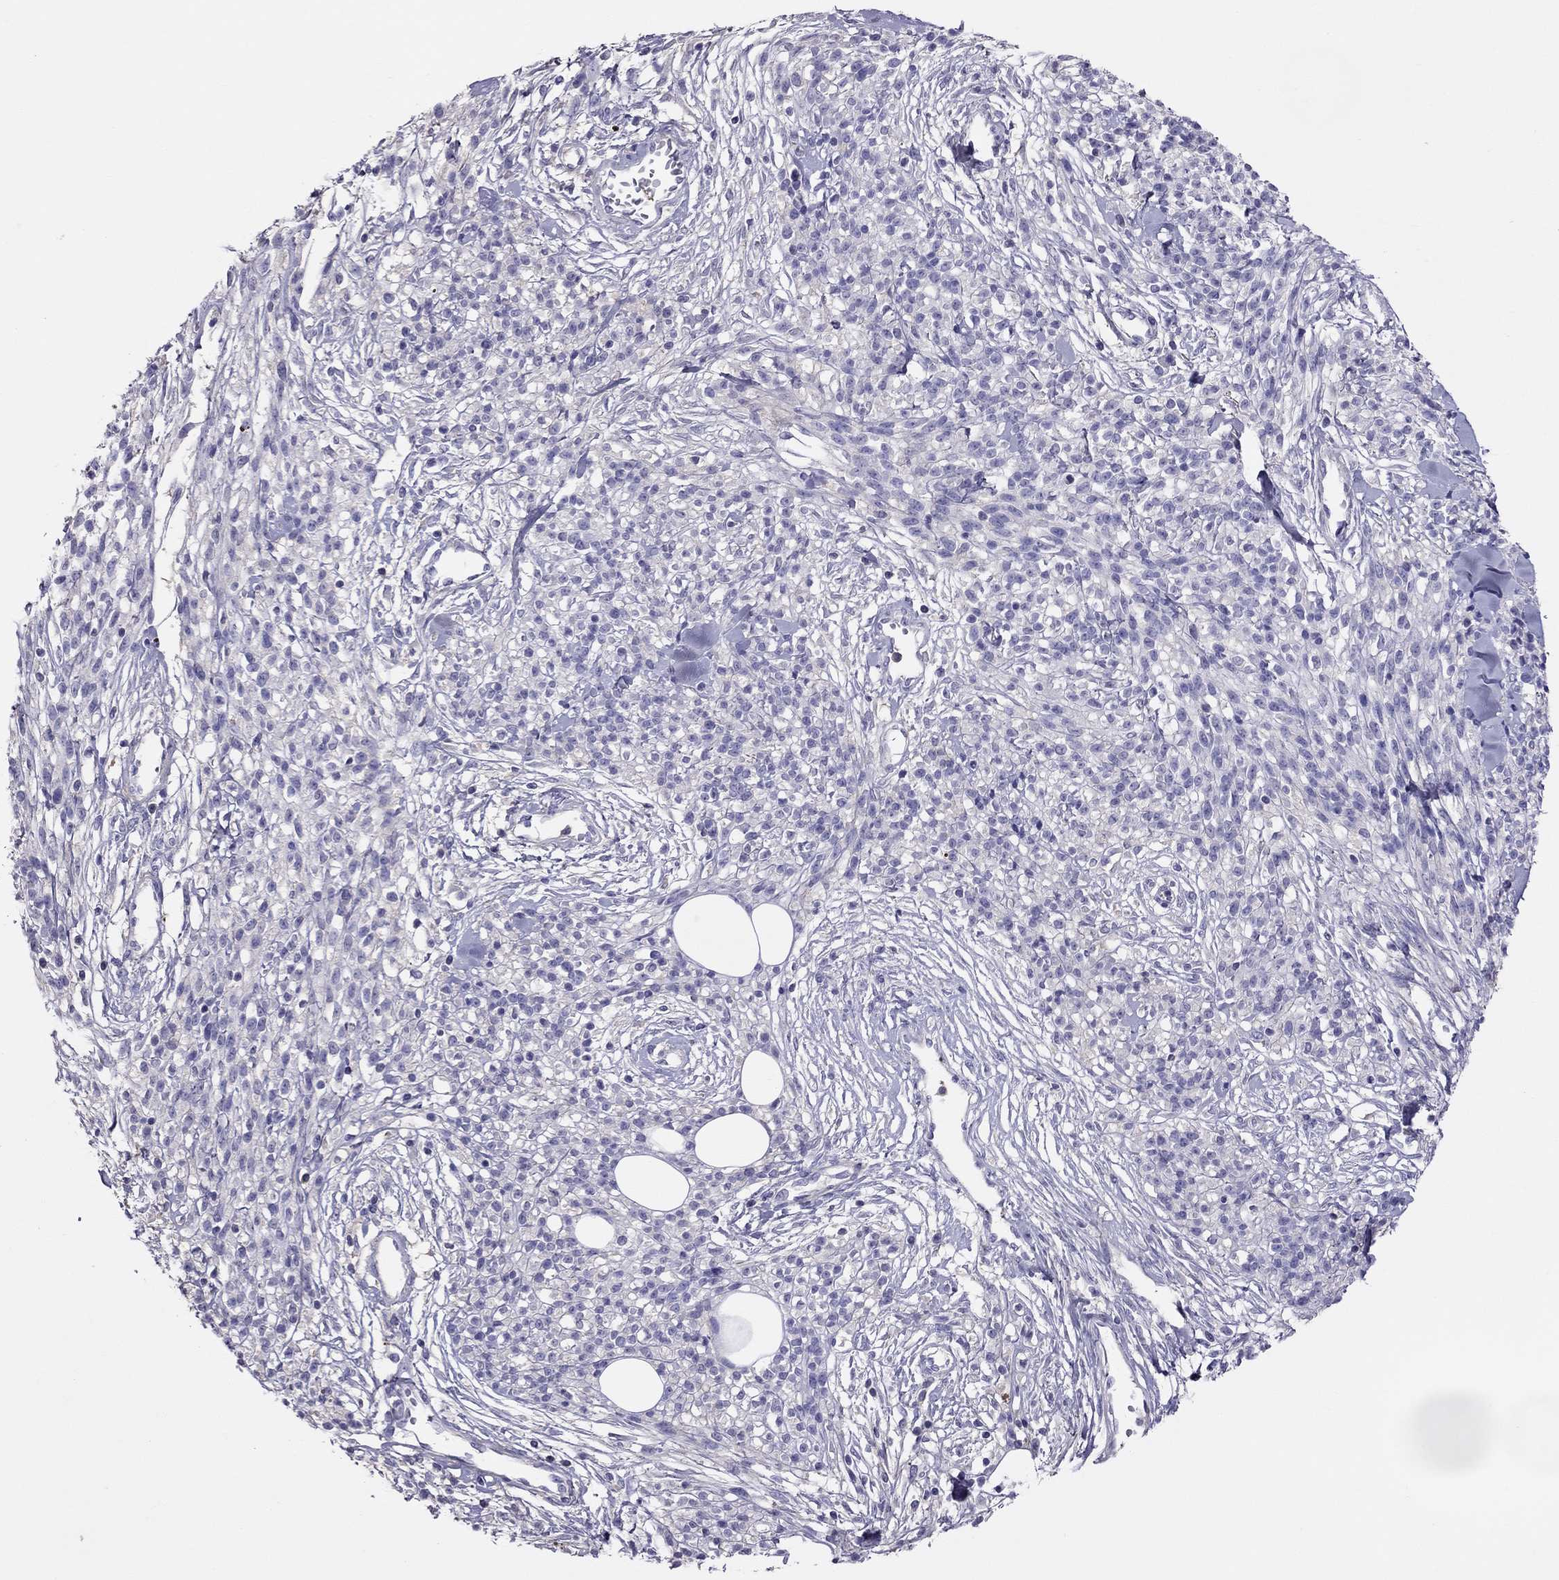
{"staining": {"intensity": "negative", "quantity": "none", "location": "none"}, "tissue": "melanoma", "cell_type": "Tumor cells", "image_type": "cancer", "snomed": [{"axis": "morphology", "description": "Malignant melanoma, NOS"}, {"axis": "topography", "description": "Skin"}, {"axis": "topography", "description": "Skin of trunk"}], "caption": "A micrograph of human melanoma is negative for staining in tumor cells. (DAB (3,3'-diaminobenzidine) immunohistochemistry, high magnification).", "gene": "TEX22", "patient": {"sex": "male", "age": 74}}